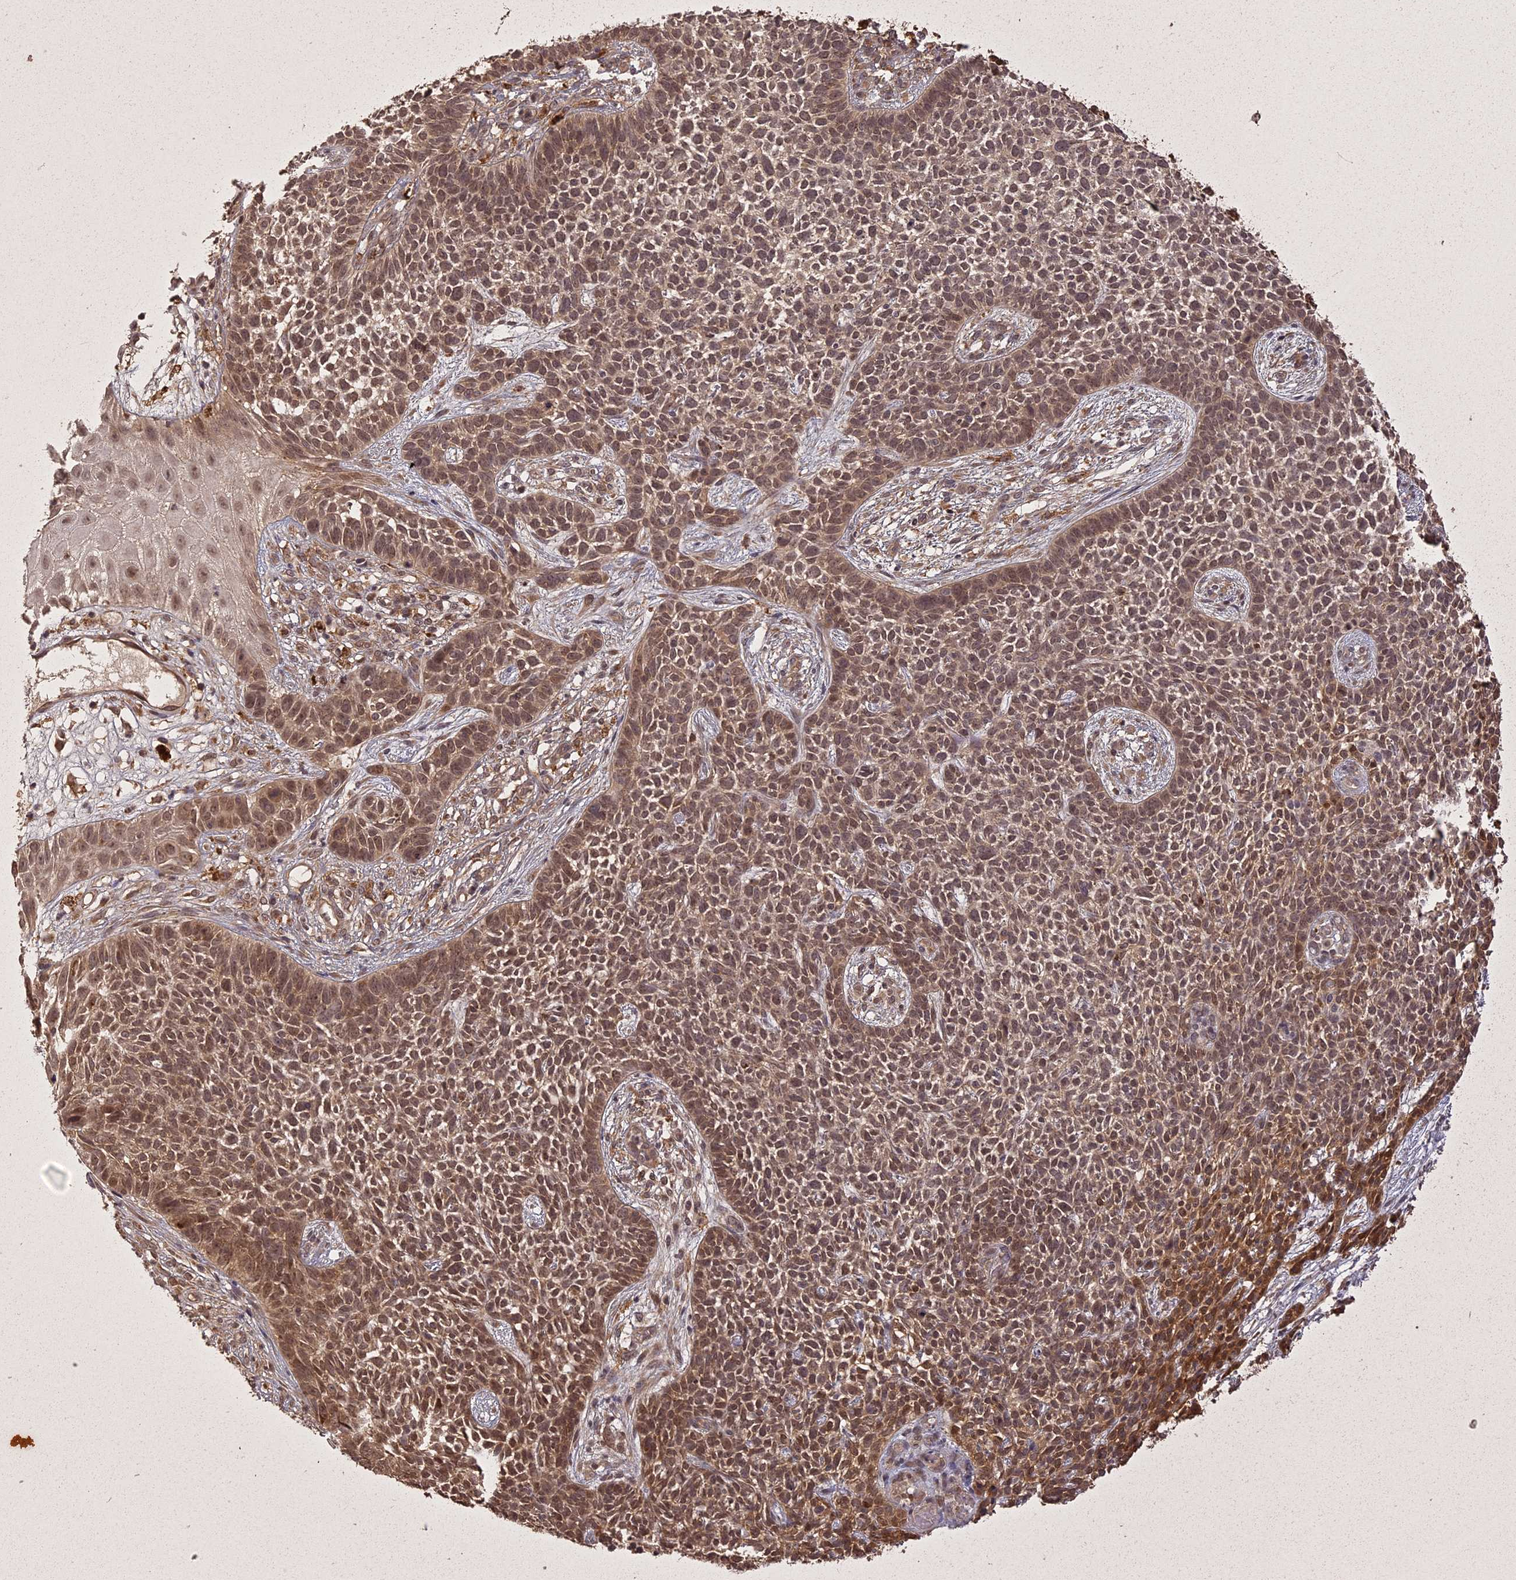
{"staining": {"intensity": "moderate", "quantity": ">75%", "location": "cytoplasmic/membranous,nuclear"}, "tissue": "skin cancer", "cell_type": "Tumor cells", "image_type": "cancer", "snomed": [{"axis": "morphology", "description": "Basal cell carcinoma"}, {"axis": "topography", "description": "Skin"}], "caption": "Tumor cells display medium levels of moderate cytoplasmic/membranous and nuclear positivity in approximately >75% of cells in human skin cancer.", "gene": "ING5", "patient": {"sex": "female", "age": 84}}